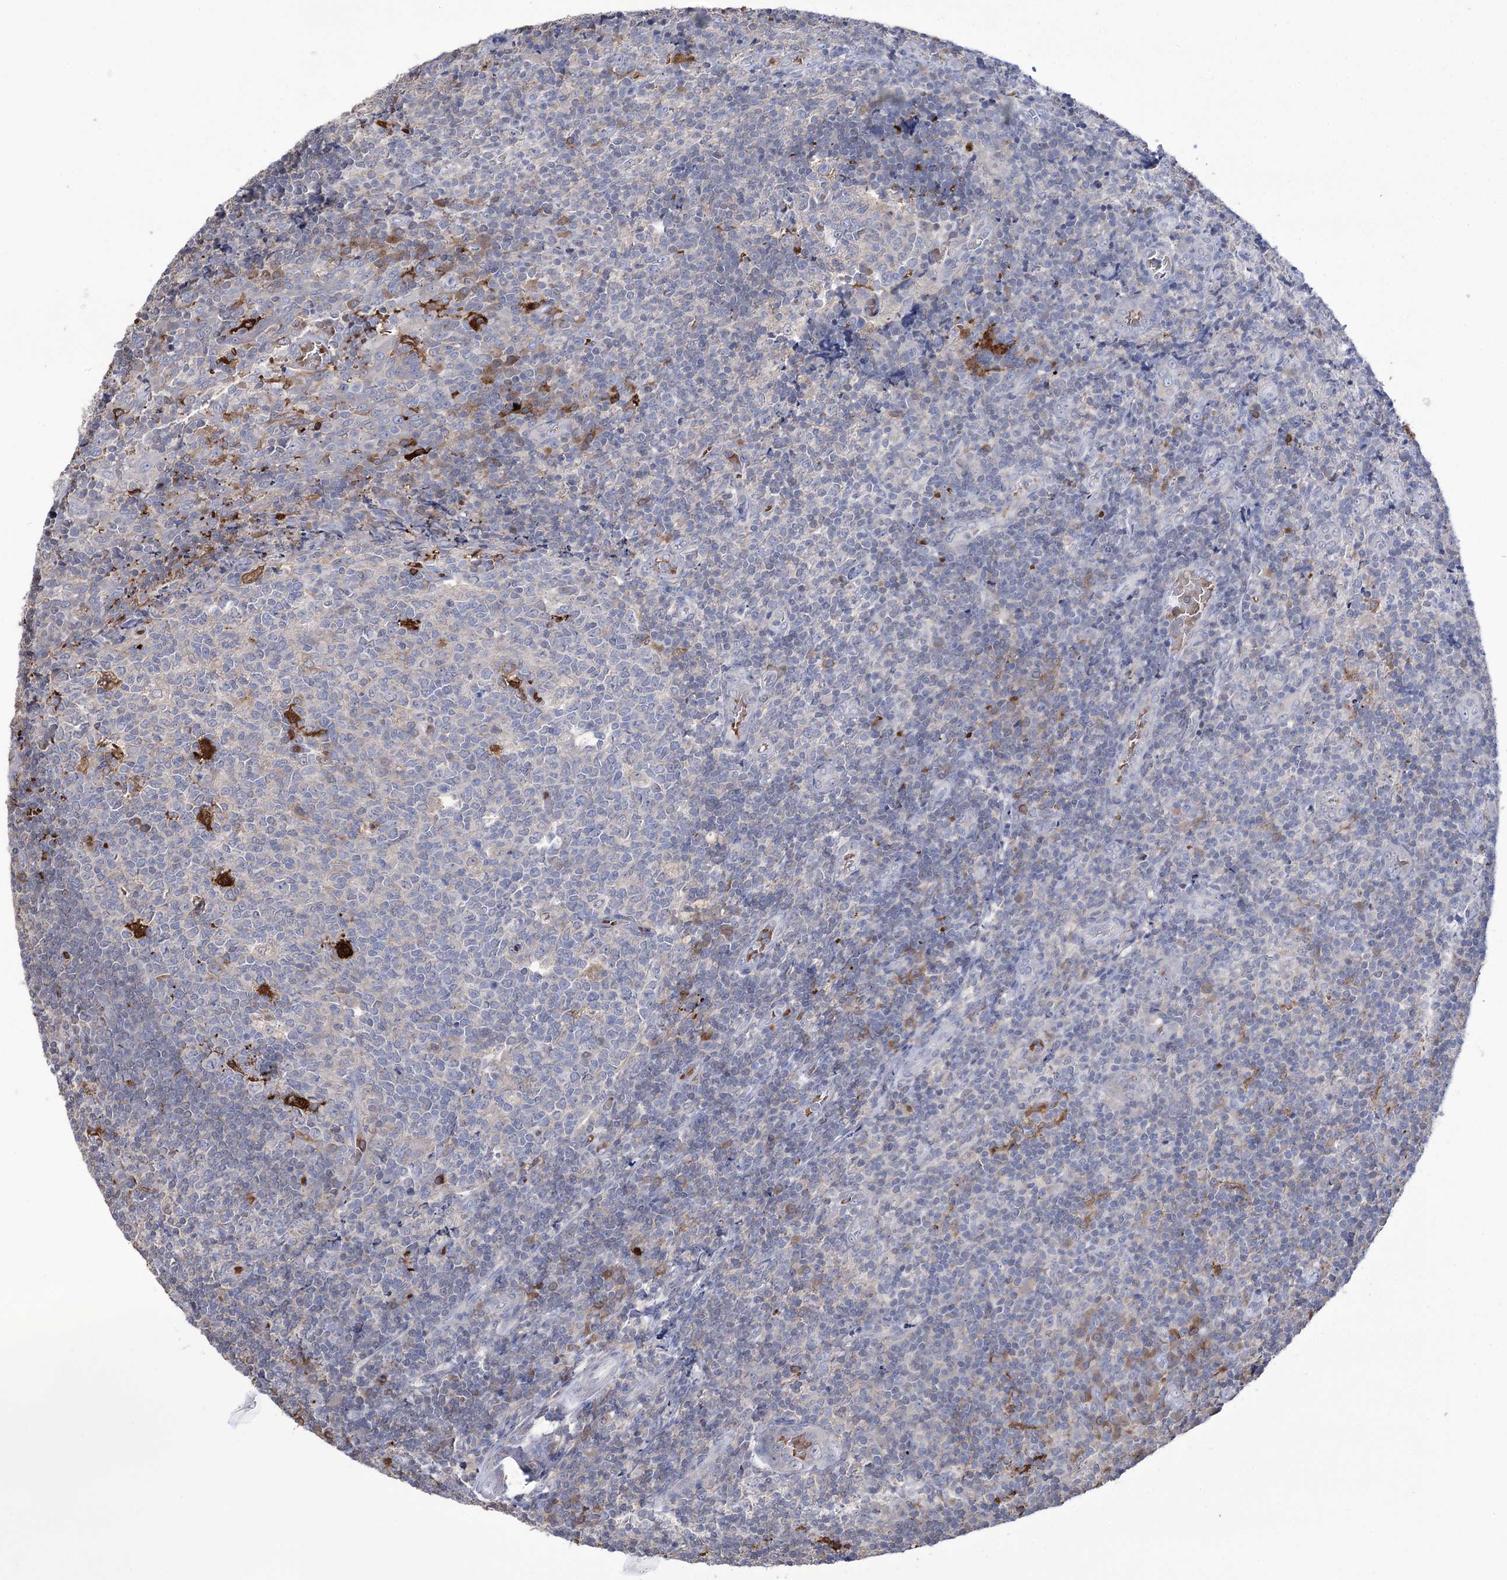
{"staining": {"intensity": "strong", "quantity": "<25%", "location": "cytoplasmic/membranous"}, "tissue": "tonsil", "cell_type": "Germinal center cells", "image_type": "normal", "snomed": [{"axis": "morphology", "description": "Normal tissue, NOS"}, {"axis": "topography", "description": "Tonsil"}], "caption": "About <25% of germinal center cells in unremarkable tonsil reveal strong cytoplasmic/membranous protein staining as visualized by brown immunohistochemical staining.", "gene": "ZNF622", "patient": {"sex": "female", "age": 19}}